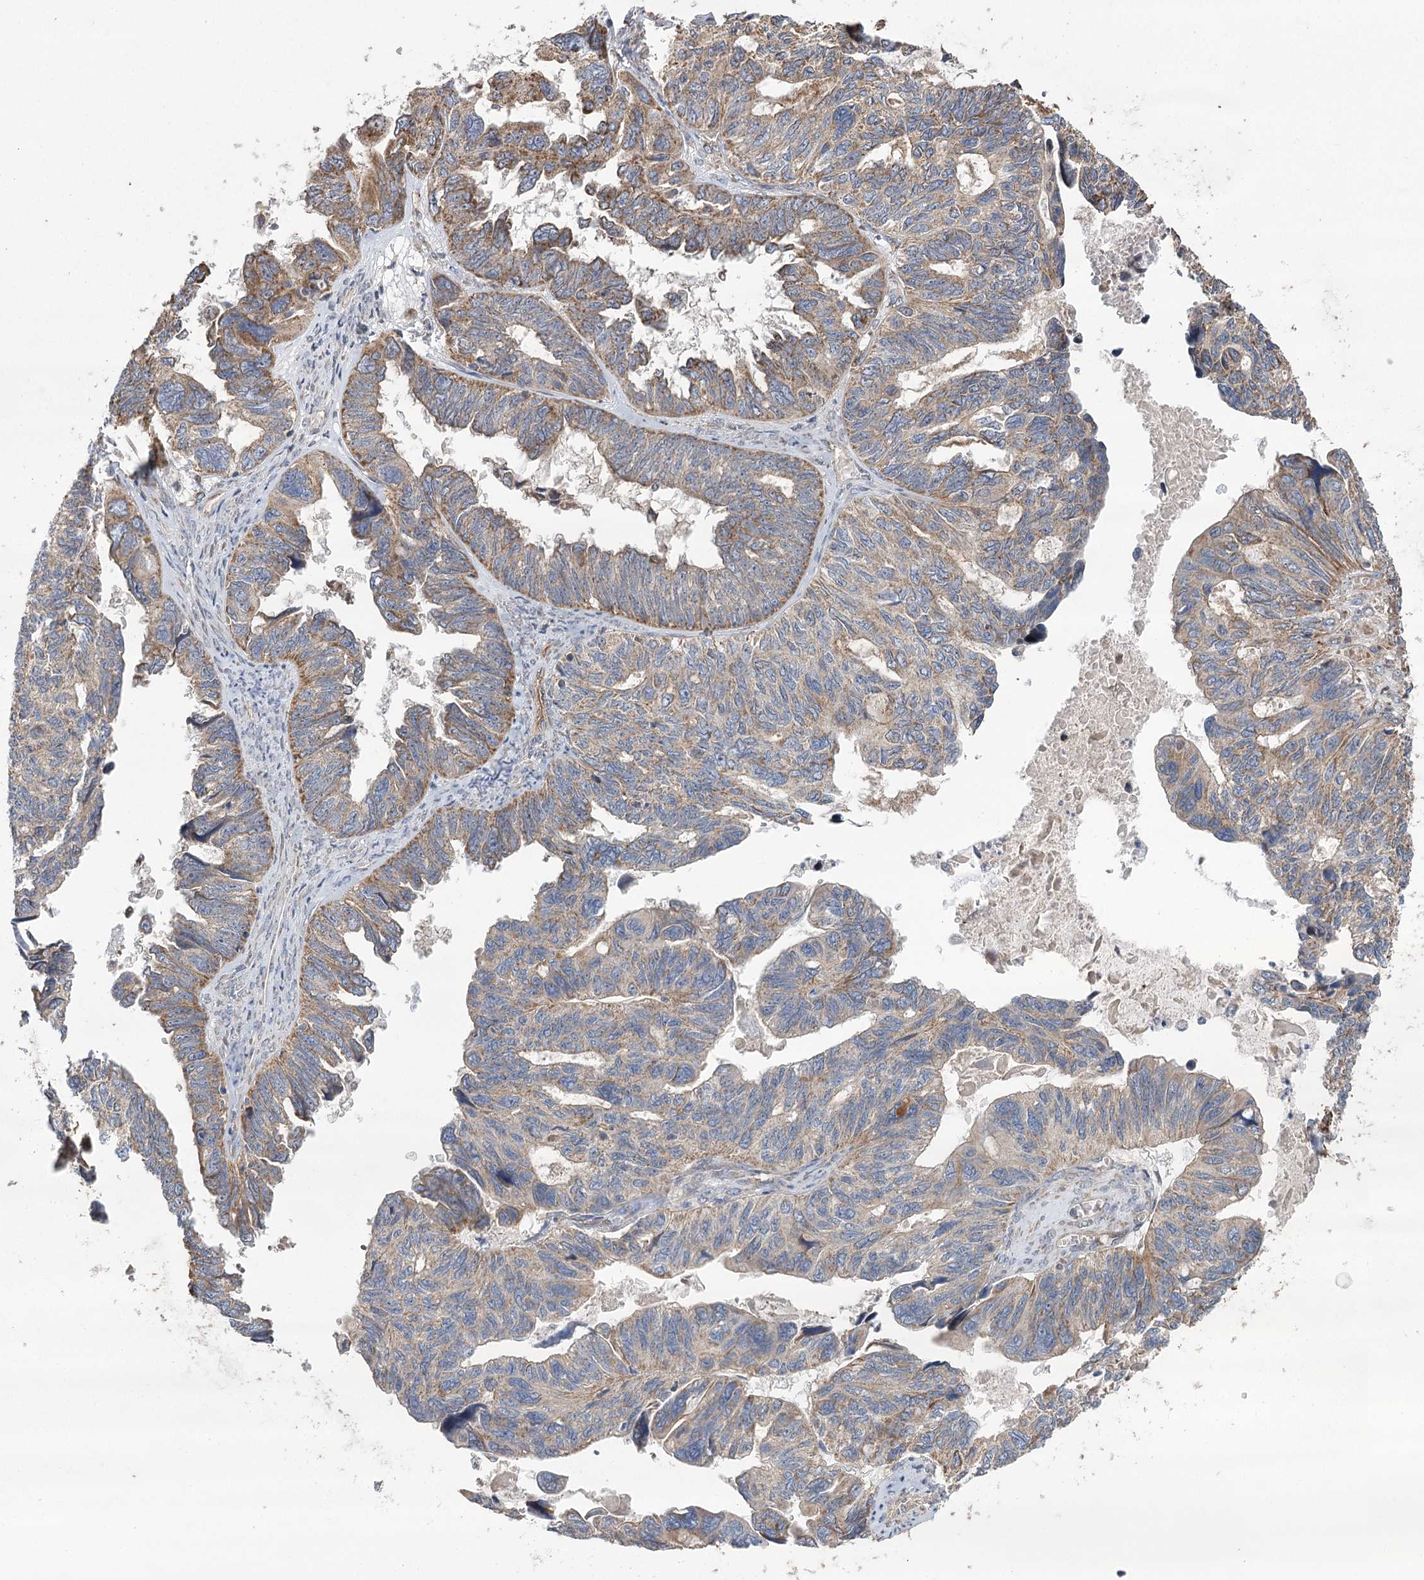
{"staining": {"intensity": "moderate", "quantity": ">75%", "location": "cytoplasmic/membranous"}, "tissue": "ovarian cancer", "cell_type": "Tumor cells", "image_type": "cancer", "snomed": [{"axis": "morphology", "description": "Cystadenocarcinoma, serous, NOS"}, {"axis": "topography", "description": "Ovary"}], "caption": "Human ovarian serous cystadenocarcinoma stained with a brown dye shows moderate cytoplasmic/membranous positive expression in about >75% of tumor cells.", "gene": "RWDD4", "patient": {"sex": "female", "age": 79}}